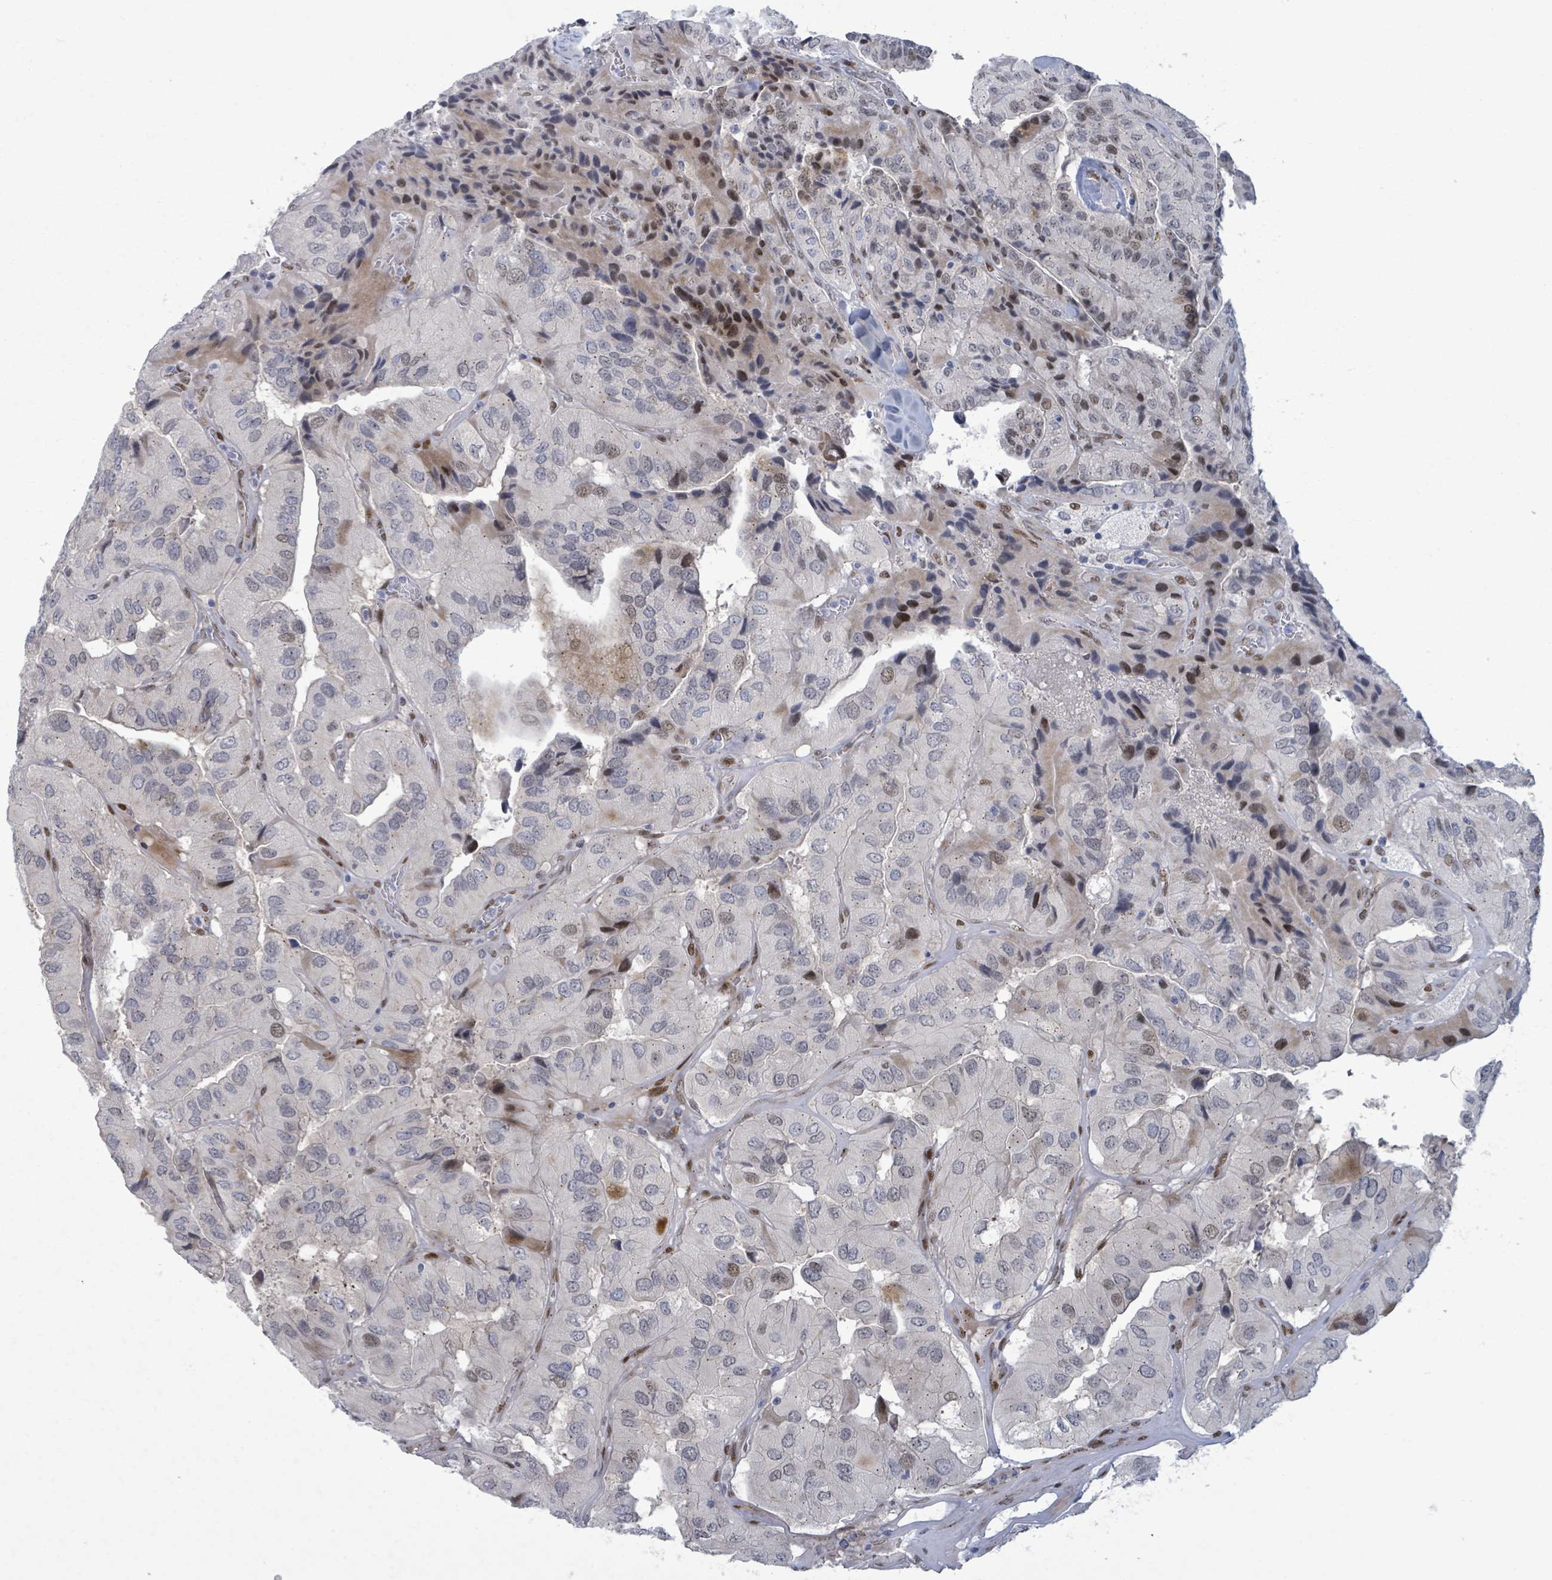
{"staining": {"intensity": "moderate", "quantity": "<25%", "location": "nuclear"}, "tissue": "thyroid cancer", "cell_type": "Tumor cells", "image_type": "cancer", "snomed": [{"axis": "morphology", "description": "Normal tissue, NOS"}, {"axis": "morphology", "description": "Papillary adenocarcinoma, NOS"}, {"axis": "topography", "description": "Thyroid gland"}], "caption": "This is a histology image of immunohistochemistry (IHC) staining of thyroid cancer (papillary adenocarcinoma), which shows moderate staining in the nuclear of tumor cells.", "gene": "TUSC1", "patient": {"sex": "female", "age": 59}}